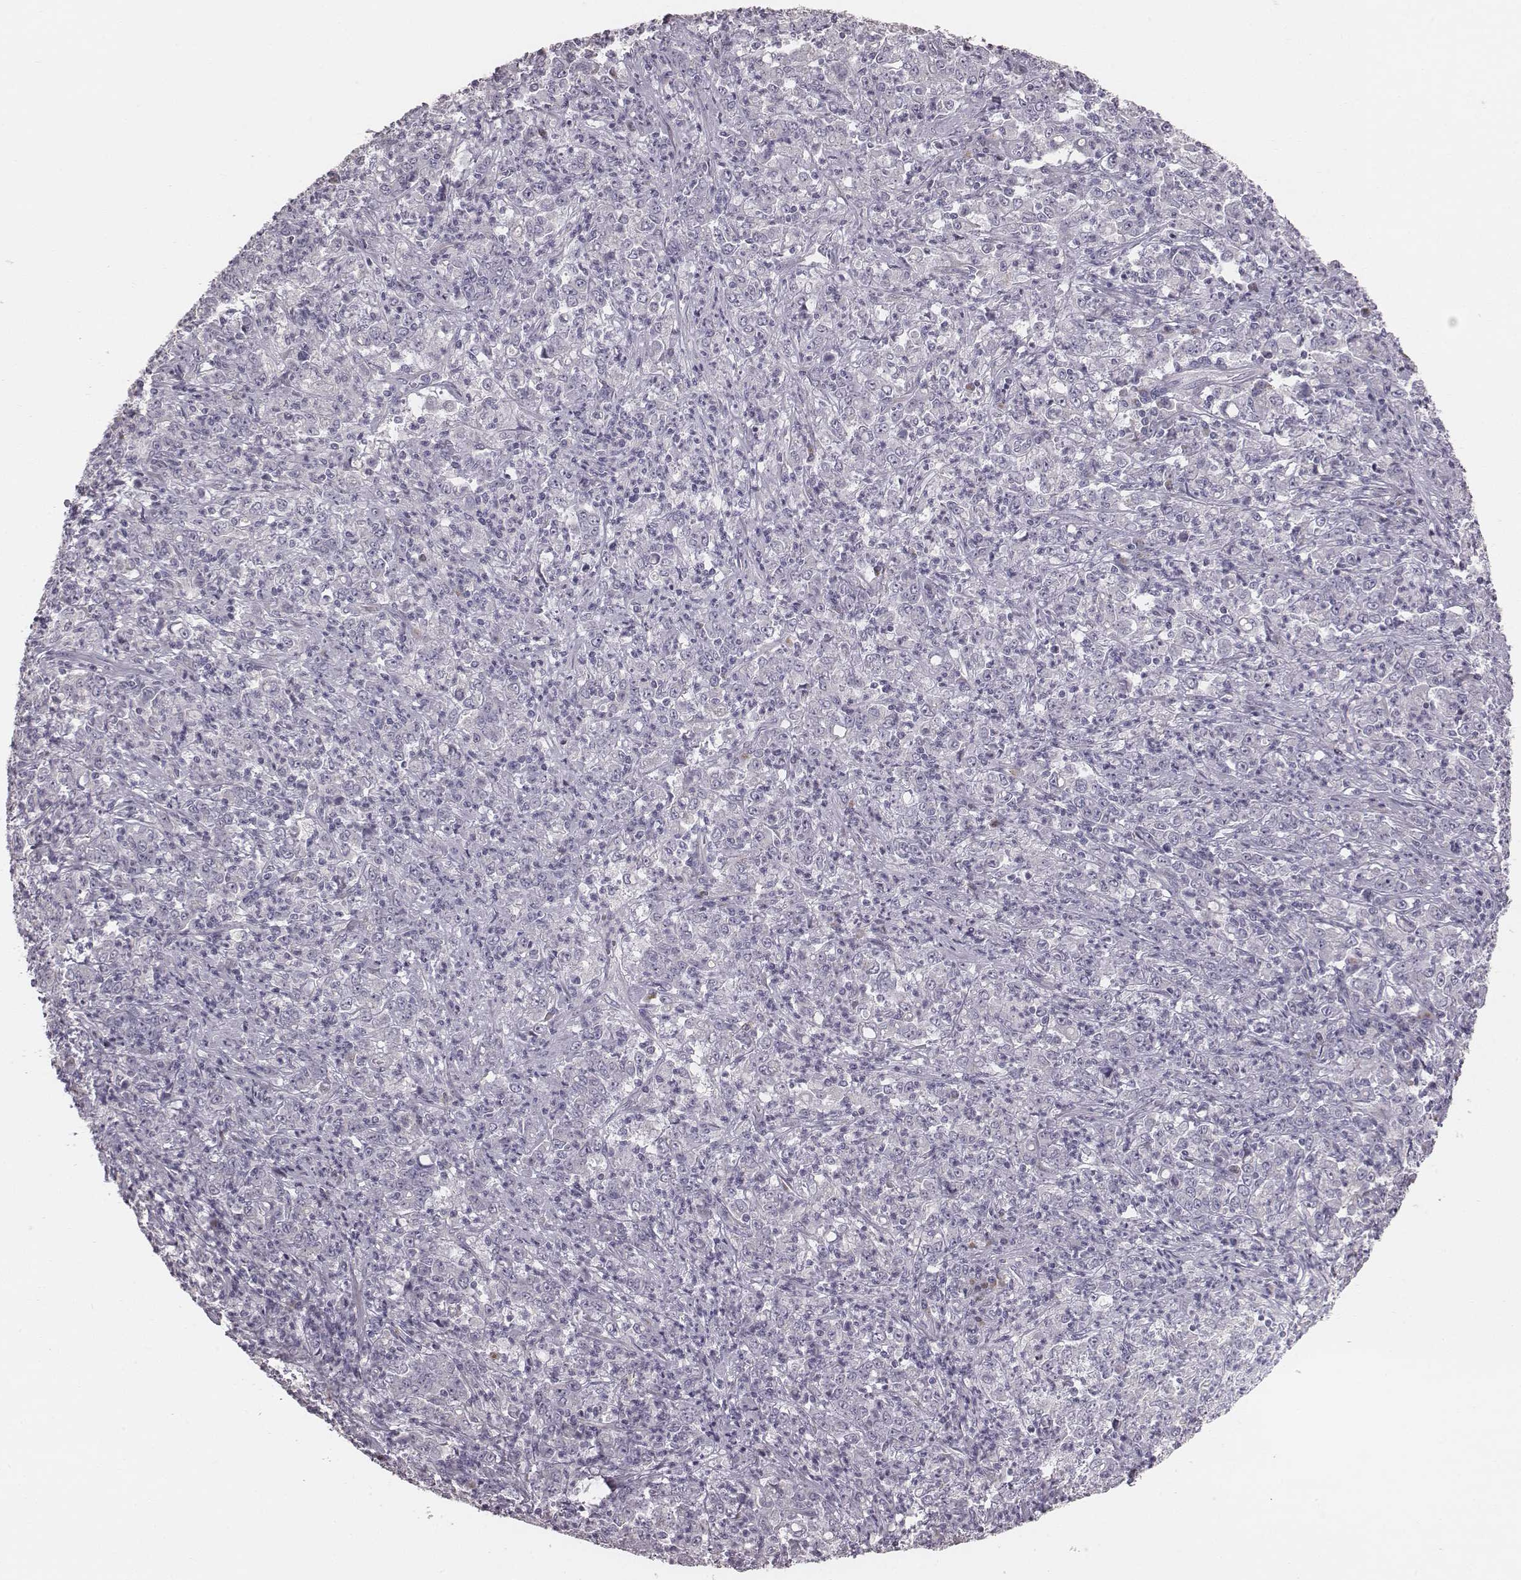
{"staining": {"intensity": "negative", "quantity": "none", "location": "none"}, "tissue": "stomach cancer", "cell_type": "Tumor cells", "image_type": "cancer", "snomed": [{"axis": "morphology", "description": "Adenocarcinoma, NOS"}, {"axis": "topography", "description": "Stomach, lower"}], "caption": "There is no significant expression in tumor cells of adenocarcinoma (stomach).", "gene": "C6orf58", "patient": {"sex": "female", "age": 71}}